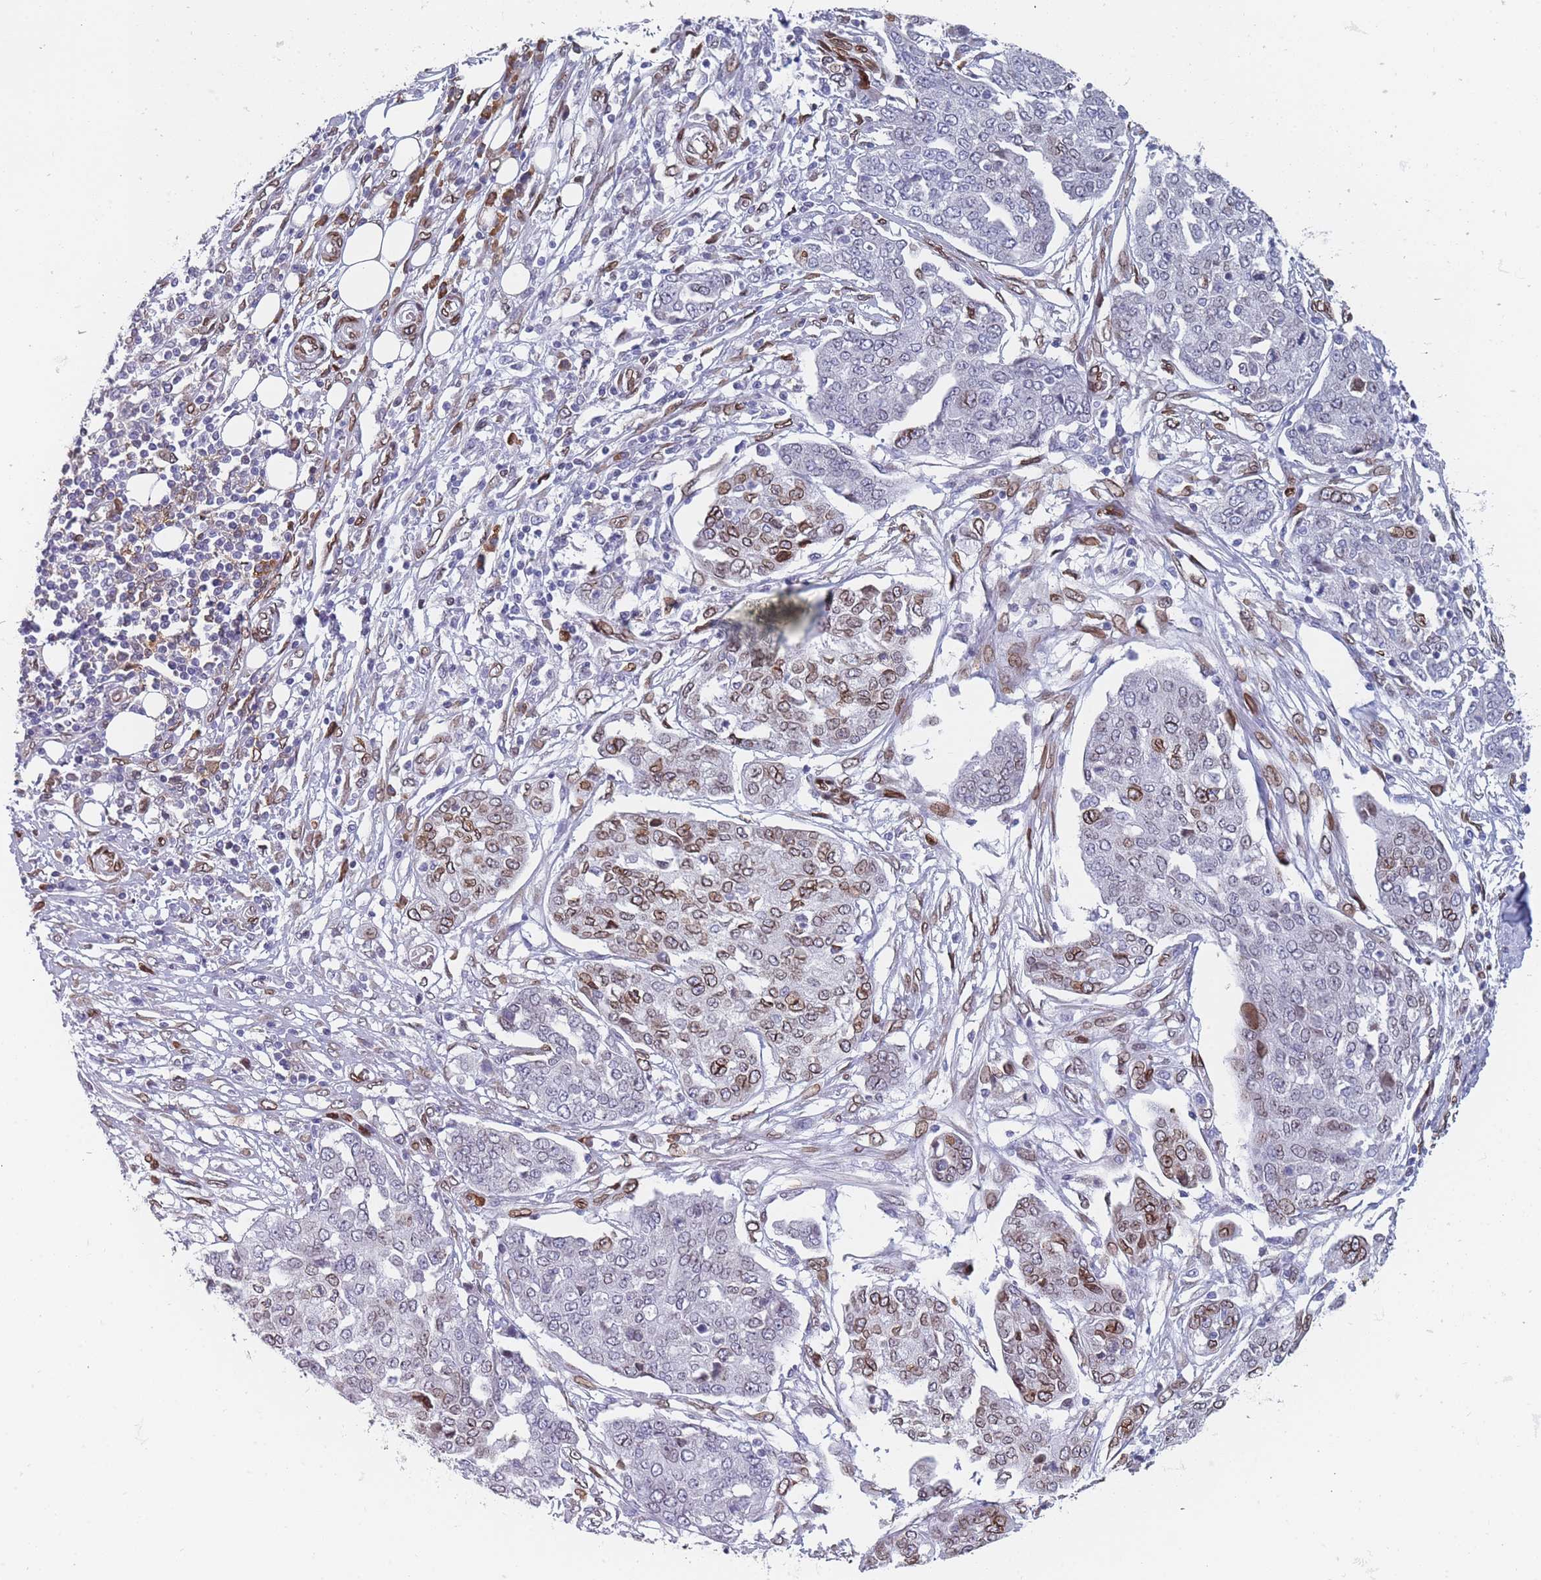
{"staining": {"intensity": "moderate", "quantity": "<25%", "location": "cytoplasmic/membranous,nuclear"}, "tissue": "ovarian cancer", "cell_type": "Tumor cells", "image_type": "cancer", "snomed": [{"axis": "morphology", "description": "Cystadenocarcinoma, serous, NOS"}, {"axis": "topography", "description": "Soft tissue"}, {"axis": "topography", "description": "Ovary"}], "caption": "This is an image of IHC staining of ovarian cancer, which shows moderate positivity in the cytoplasmic/membranous and nuclear of tumor cells.", "gene": "ZBTB1", "patient": {"sex": "female", "age": 57}}